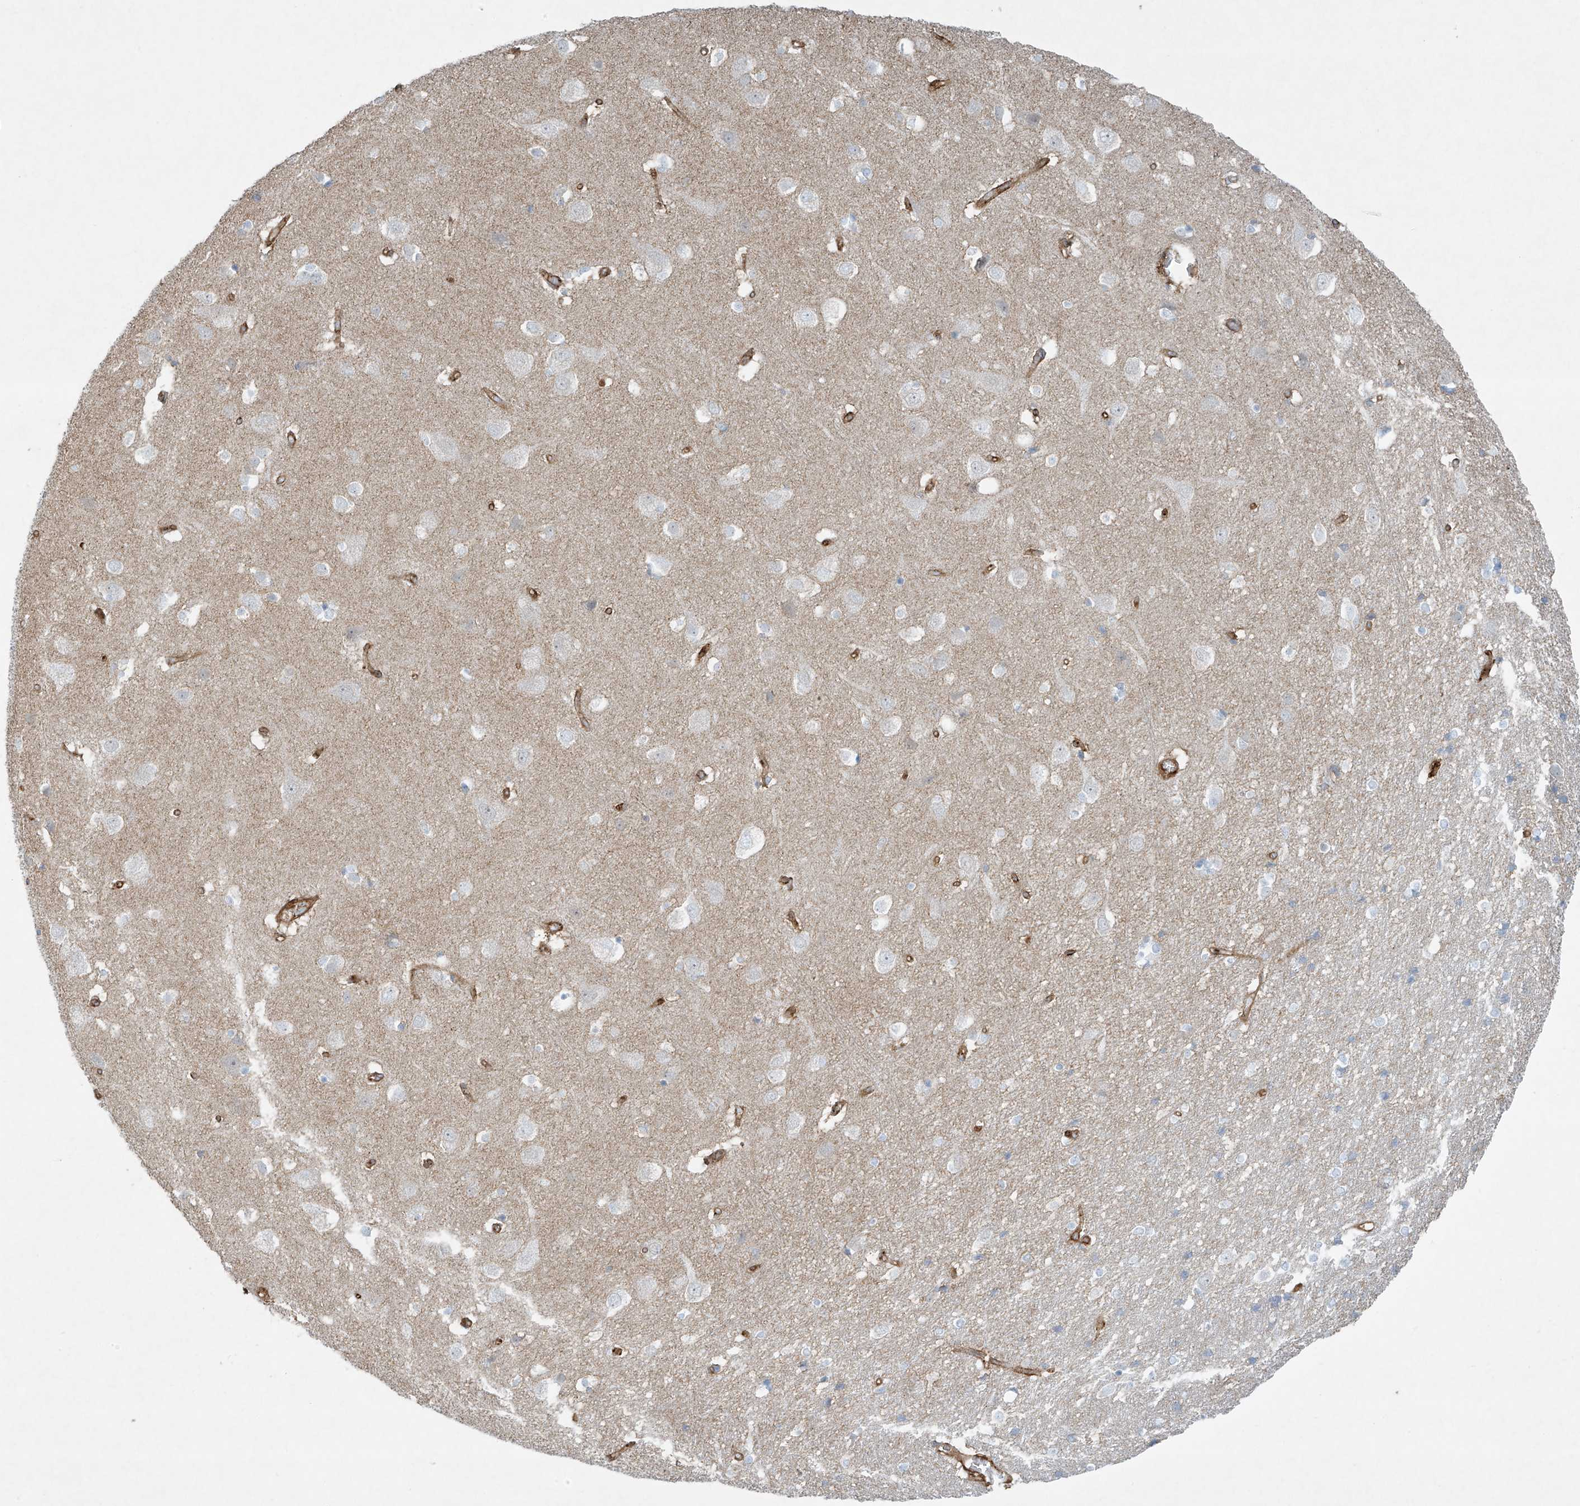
{"staining": {"intensity": "moderate", "quantity": ">75%", "location": "cytoplasmic/membranous"}, "tissue": "cerebral cortex", "cell_type": "Endothelial cells", "image_type": "normal", "snomed": [{"axis": "morphology", "description": "Normal tissue, NOS"}, {"axis": "topography", "description": "Cerebral cortex"}], "caption": "Normal cerebral cortex displays moderate cytoplasmic/membranous positivity in about >75% of endothelial cells.", "gene": "VAMP5", "patient": {"sex": "male", "age": 54}}